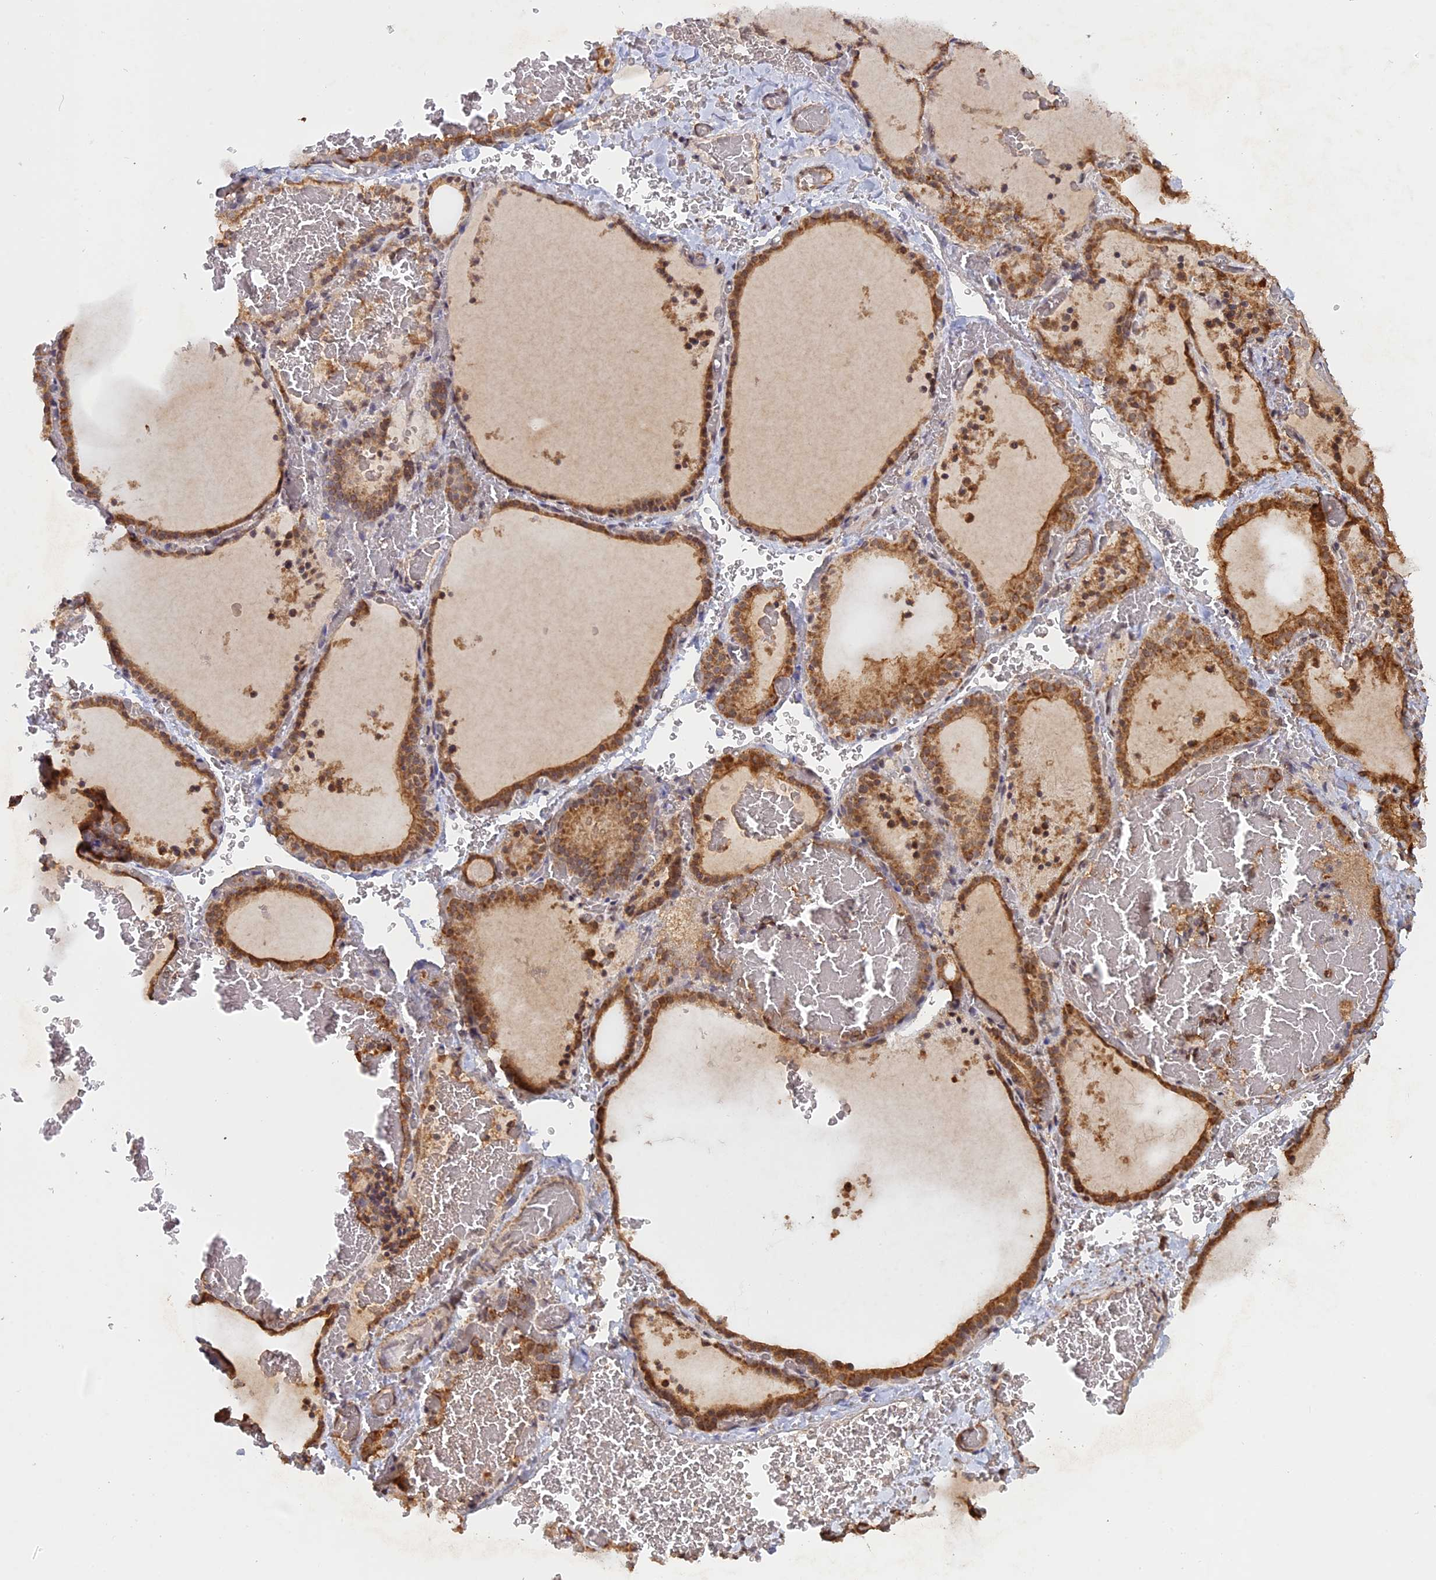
{"staining": {"intensity": "moderate", "quantity": ">75%", "location": "cytoplasmic/membranous"}, "tissue": "thyroid gland", "cell_type": "Glandular cells", "image_type": "normal", "snomed": [{"axis": "morphology", "description": "Normal tissue, NOS"}, {"axis": "topography", "description": "Thyroid gland"}], "caption": "Thyroid gland stained with a brown dye shows moderate cytoplasmic/membranous positive expression in approximately >75% of glandular cells.", "gene": "FAM210B", "patient": {"sex": "female", "age": 39}}